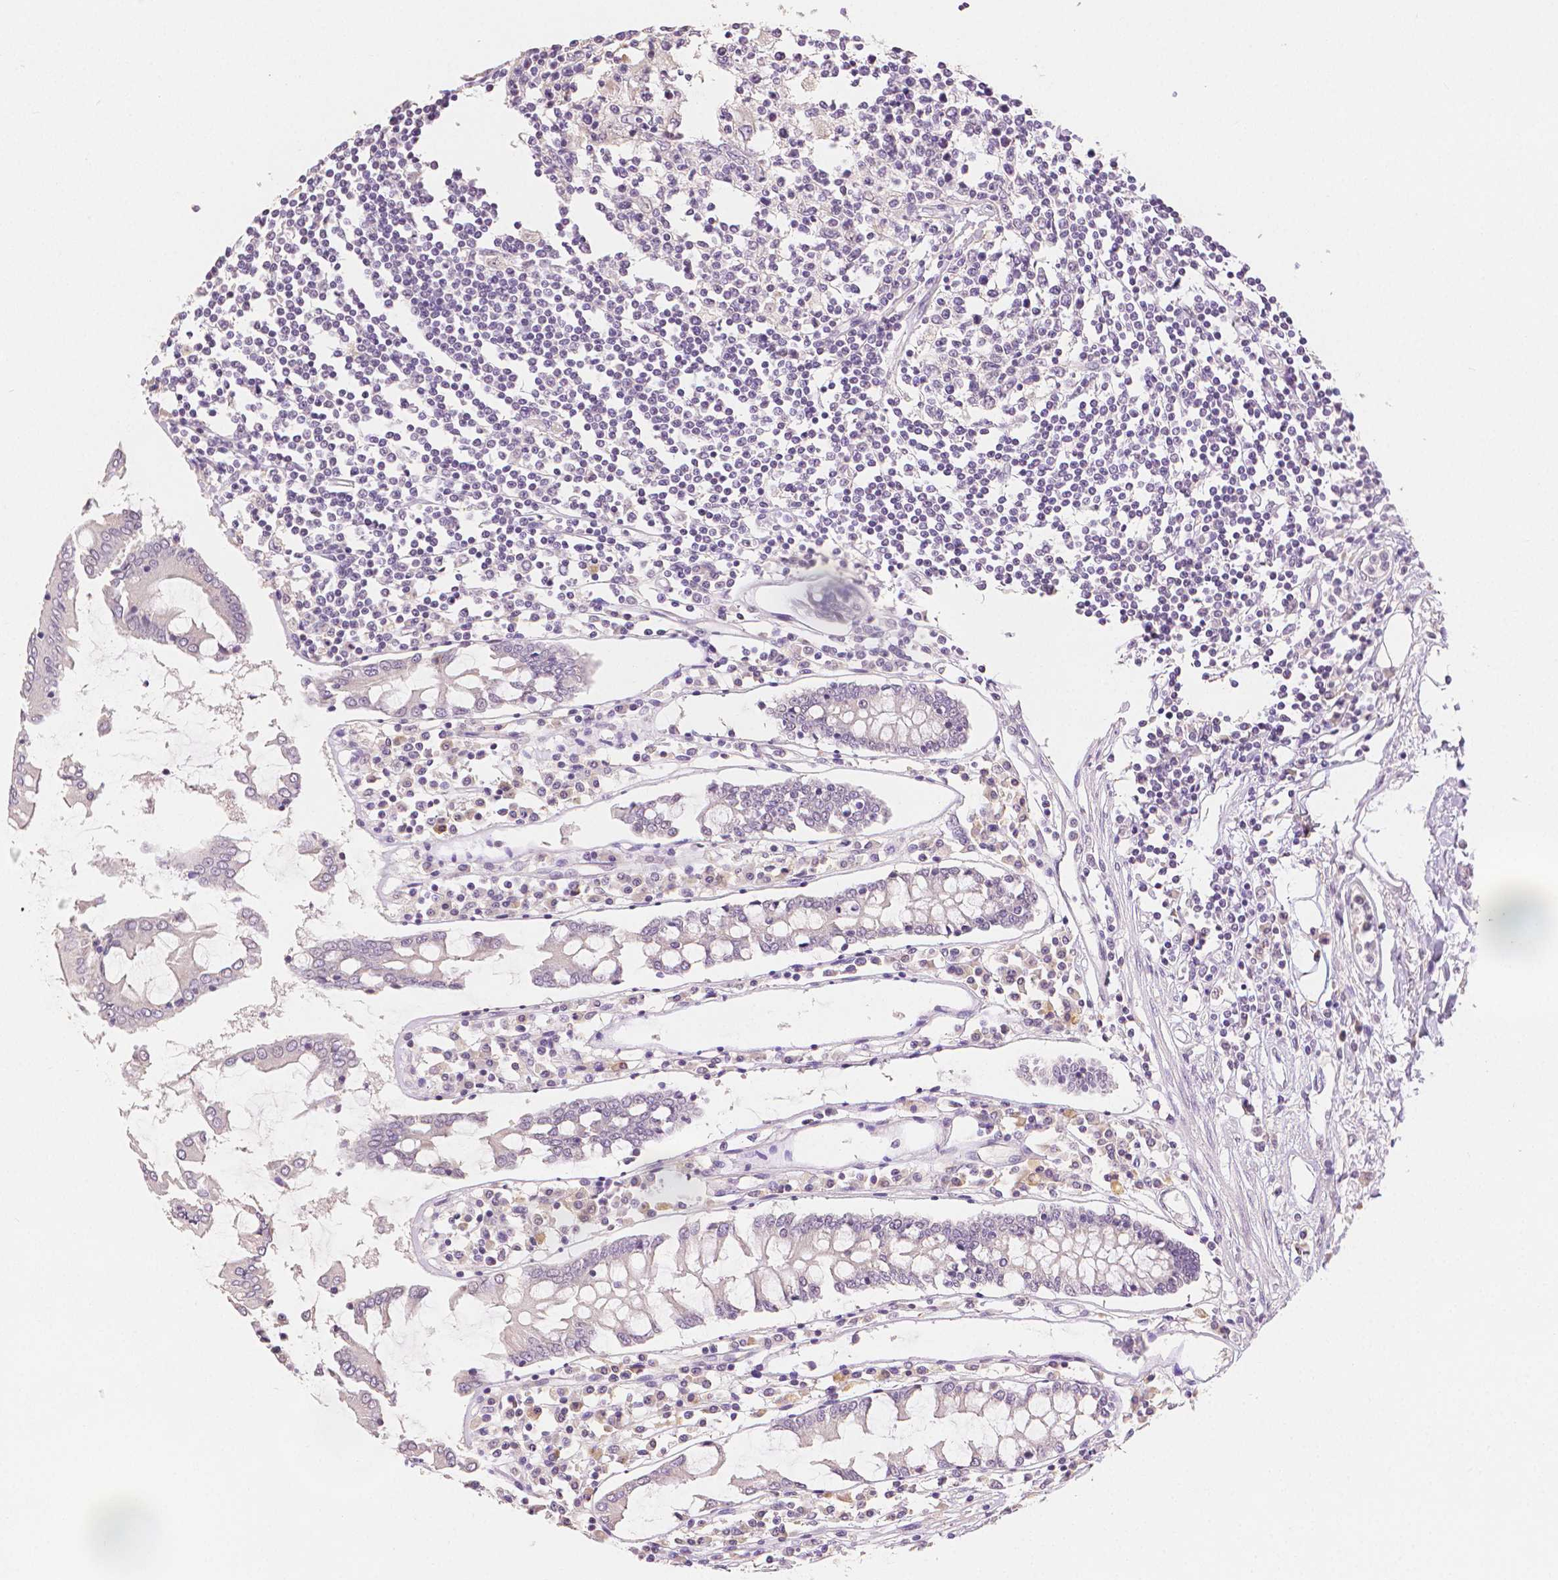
{"staining": {"intensity": "negative", "quantity": "none", "location": "none"}, "tissue": "colorectal cancer", "cell_type": "Tumor cells", "image_type": "cancer", "snomed": [{"axis": "morphology", "description": "Adenocarcinoma, NOS"}, {"axis": "topography", "description": "Colon"}], "caption": "Image shows no protein expression in tumor cells of adenocarcinoma (colorectal) tissue. (Brightfield microscopy of DAB (3,3'-diaminobenzidine) immunohistochemistry at high magnification).", "gene": "TGM1", "patient": {"sex": "male", "age": 77}}